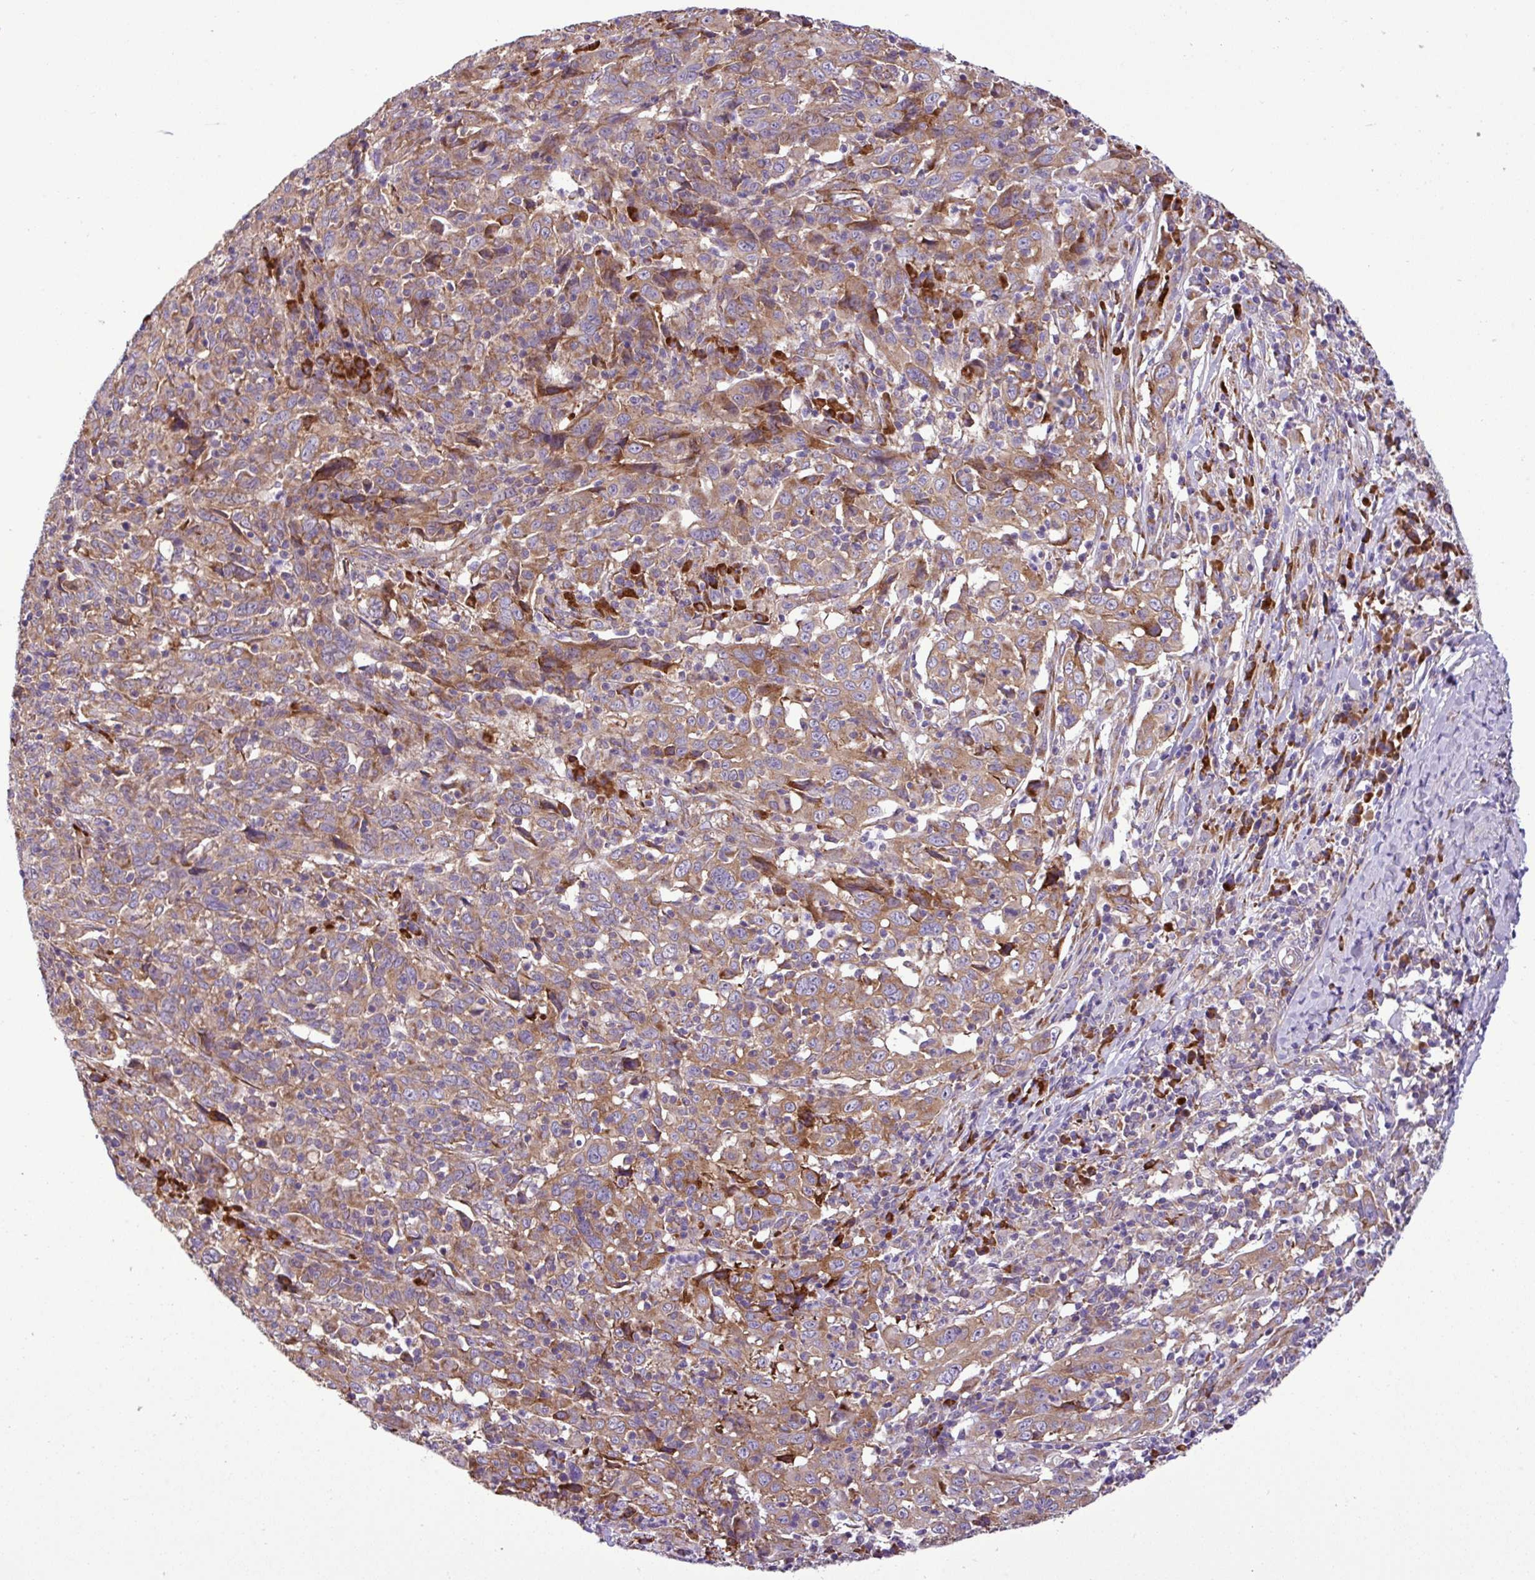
{"staining": {"intensity": "moderate", "quantity": ">75%", "location": "cytoplasmic/membranous"}, "tissue": "cervical cancer", "cell_type": "Tumor cells", "image_type": "cancer", "snomed": [{"axis": "morphology", "description": "Squamous cell carcinoma, NOS"}, {"axis": "topography", "description": "Cervix"}], "caption": "Protein staining of cervical cancer (squamous cell carcinoma) tissue shows moderate cytoplasmic/membranous staining in about >75% of tumor cells. (Brightfield microscopy of DAB IHC at high magnification).", "gene": "RPL13", "patient": {"sex": "female", "age": 46}}